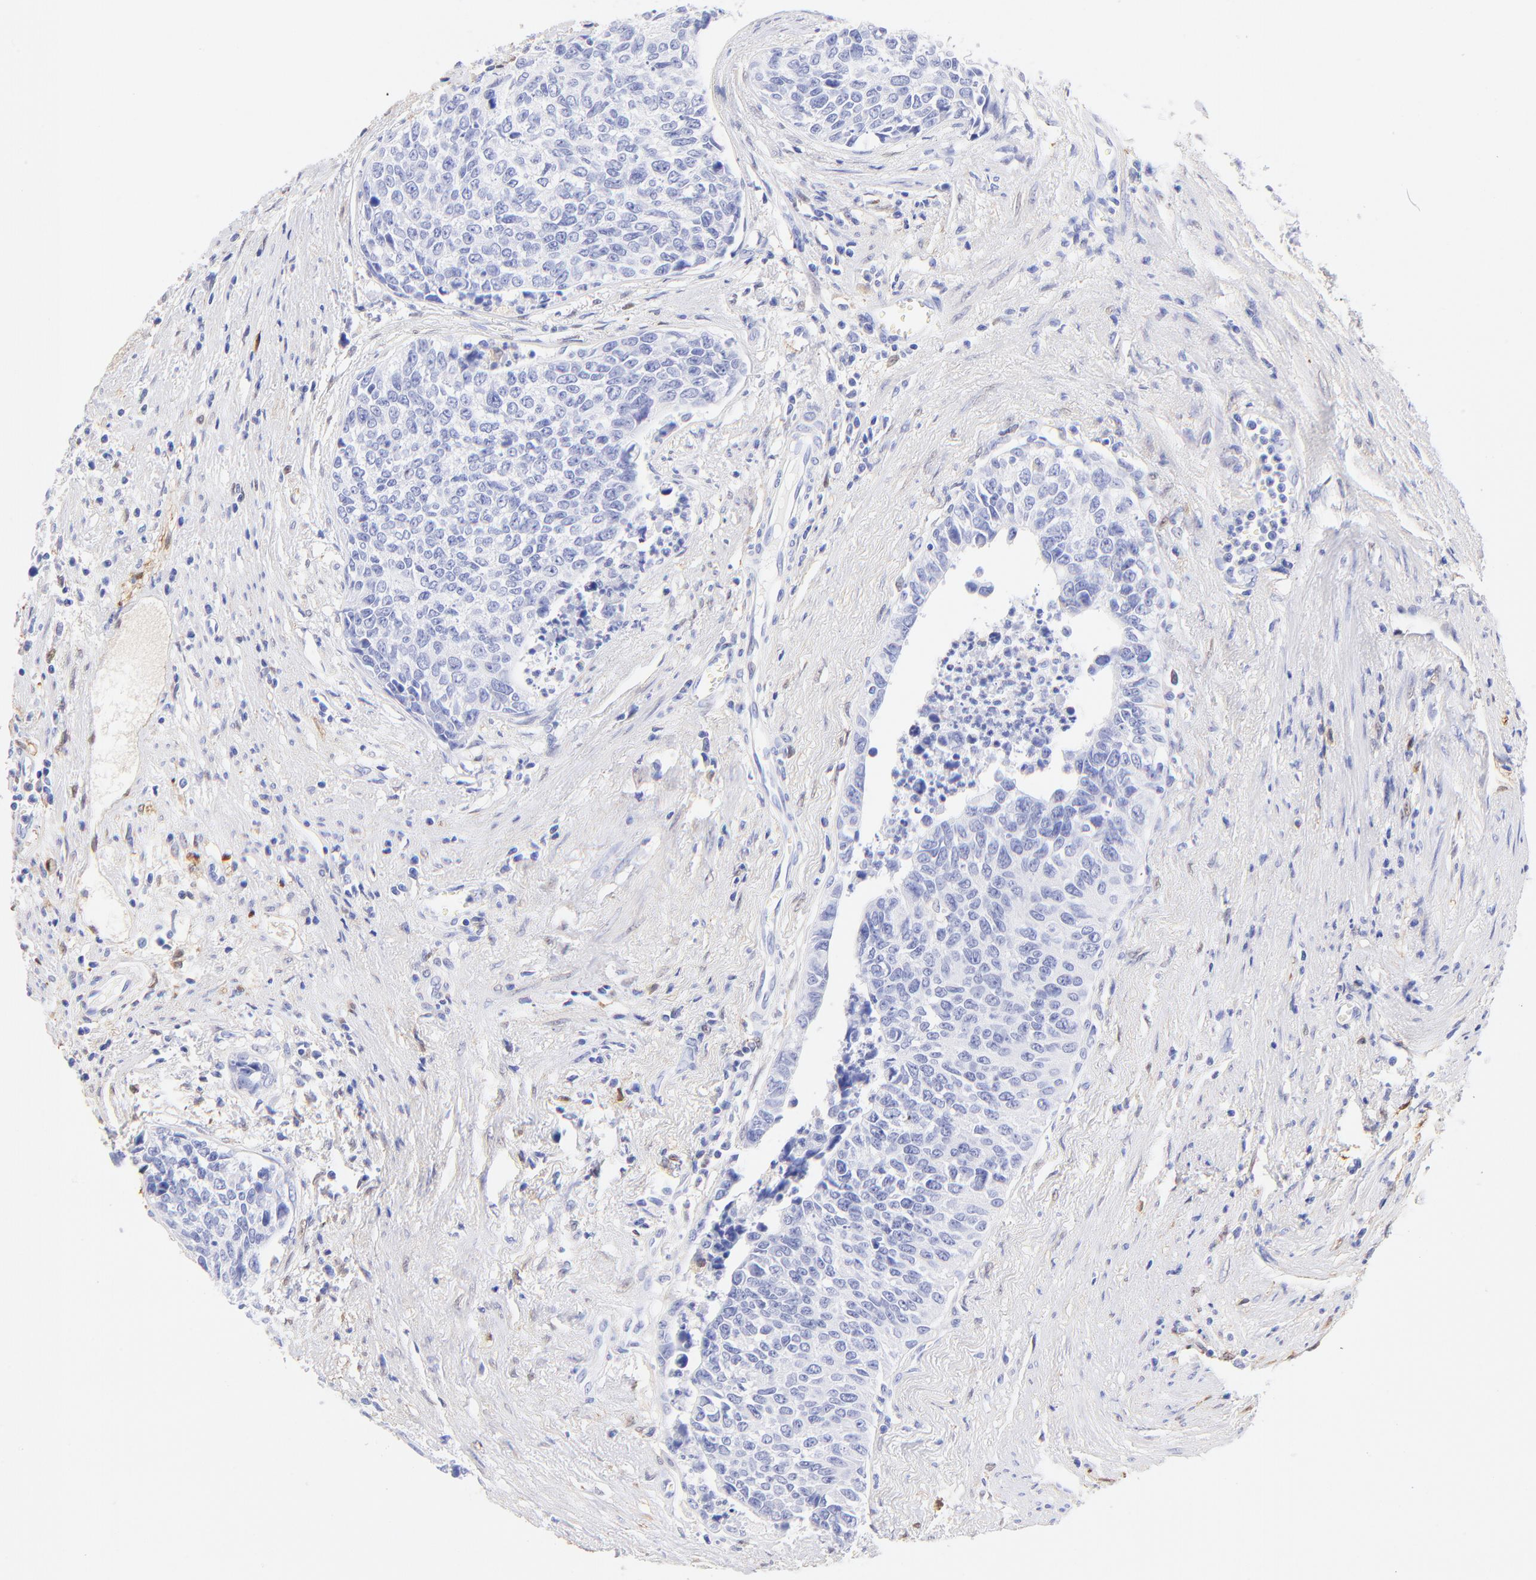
{"staining": {"intensity": "negative", "quantity": "none", "location": "none"}, "tissue": "urothelial cancer", "cell_type": "Tumor cells", "image_type": "cancer", "snomed": [{"axis": "morphology", "description": "Urothelial carcinoma, High grade"}, {"axis": "topography", "description": "Urinary bladder"}], "caption": "Histopathology image shows no significant protein expression in tumor cells of urothelial cancer.", "gene": "ALDH1A1", "patient": {"sex": "male", "age": 81}}